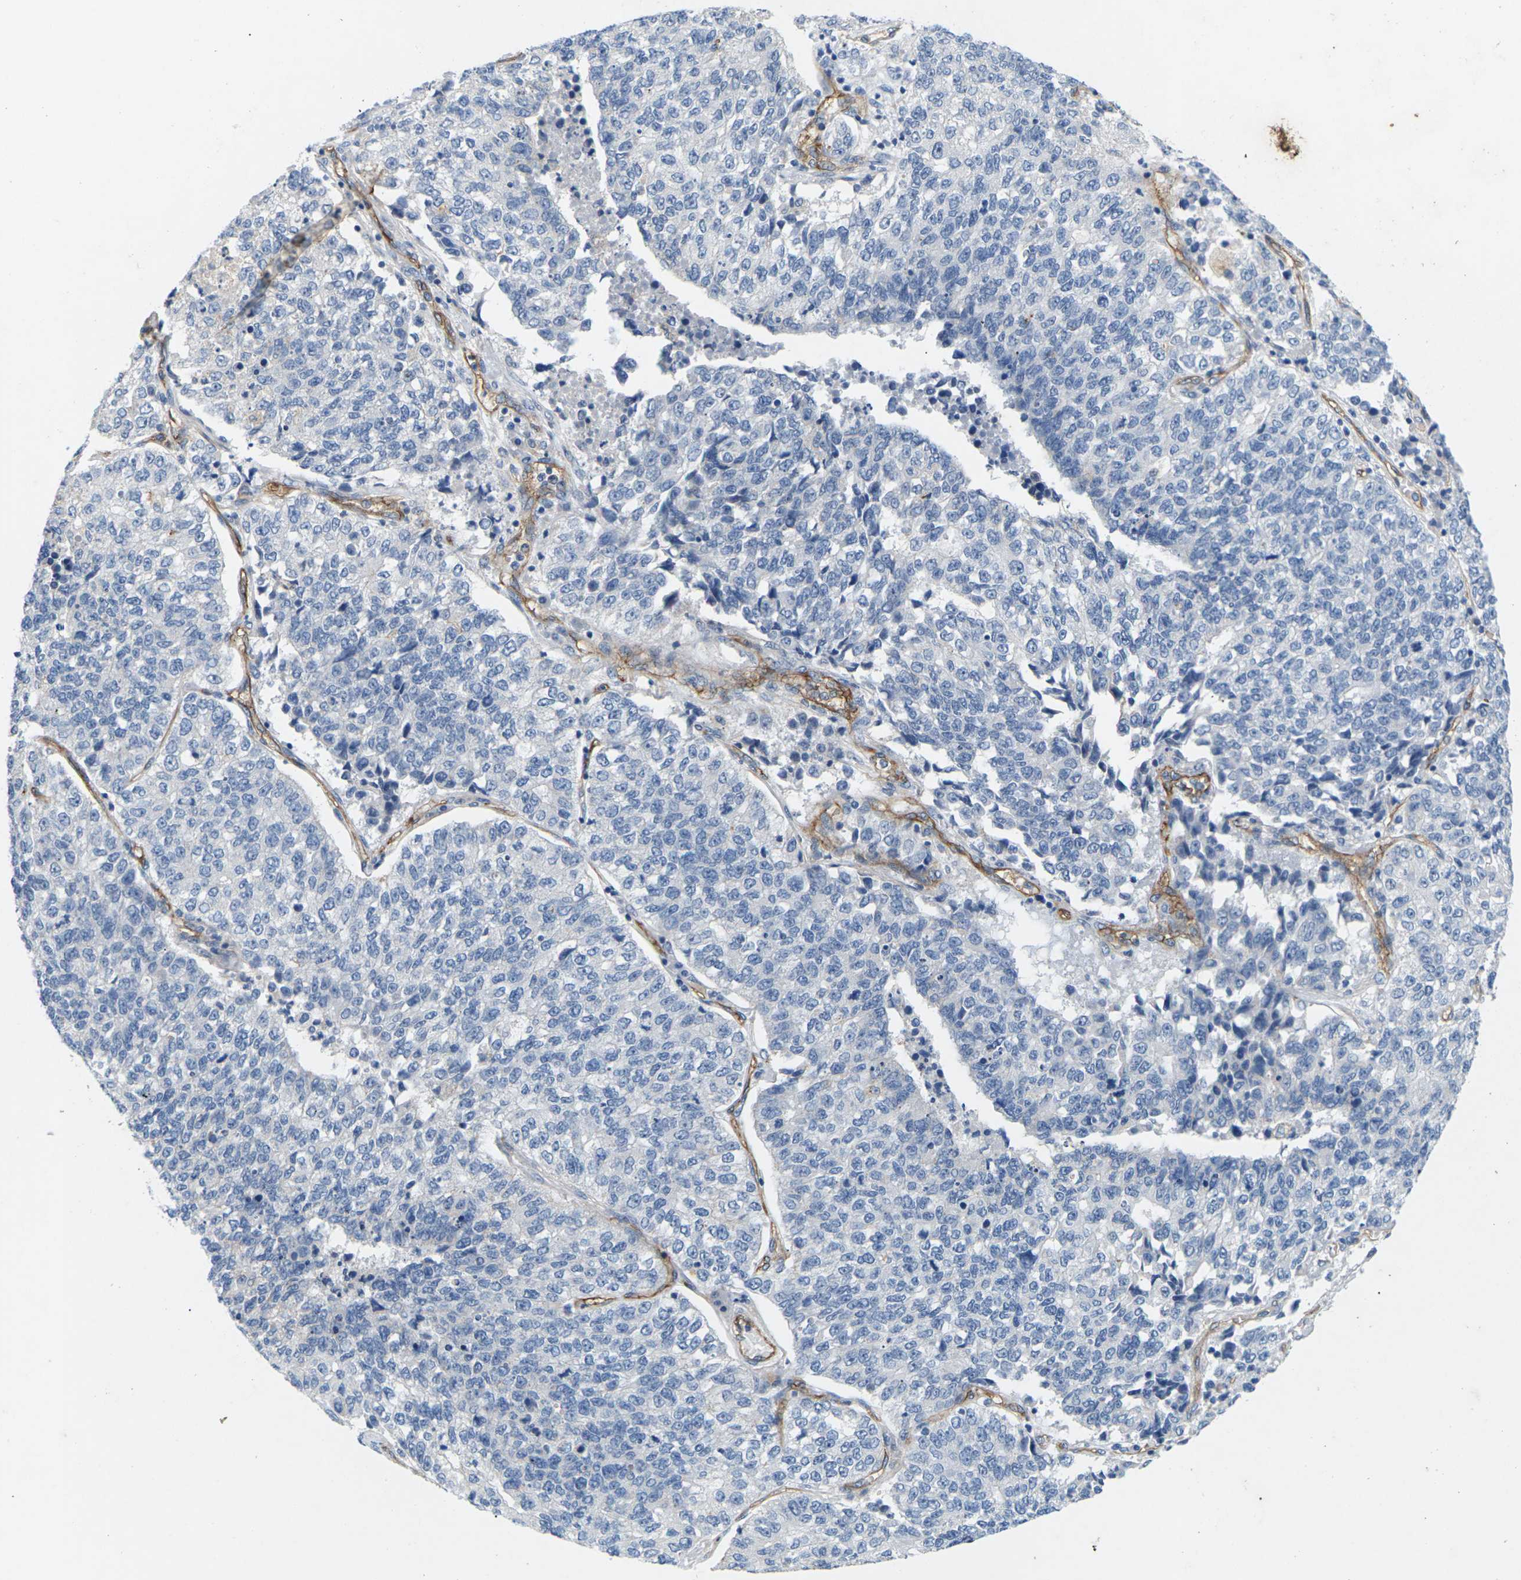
{"staining": {"intensity": "negative", "quantity": "none", "location": "none"}, "tissue": "lung cancer", "cell_type": "Tumor cells", "image_type": "cancer", "snomed": [{"axis": "morphology", "description": "Adenocarcinoma, NOS"}, {"axis": "topography", "description": "Lung"}], "caption": "Human lung adenocarcinoma stained for a protein using IHC shows no positivity in tumor cells.", "gene": "ITGA5", "patient": {"sex": "male", "age": 49}}